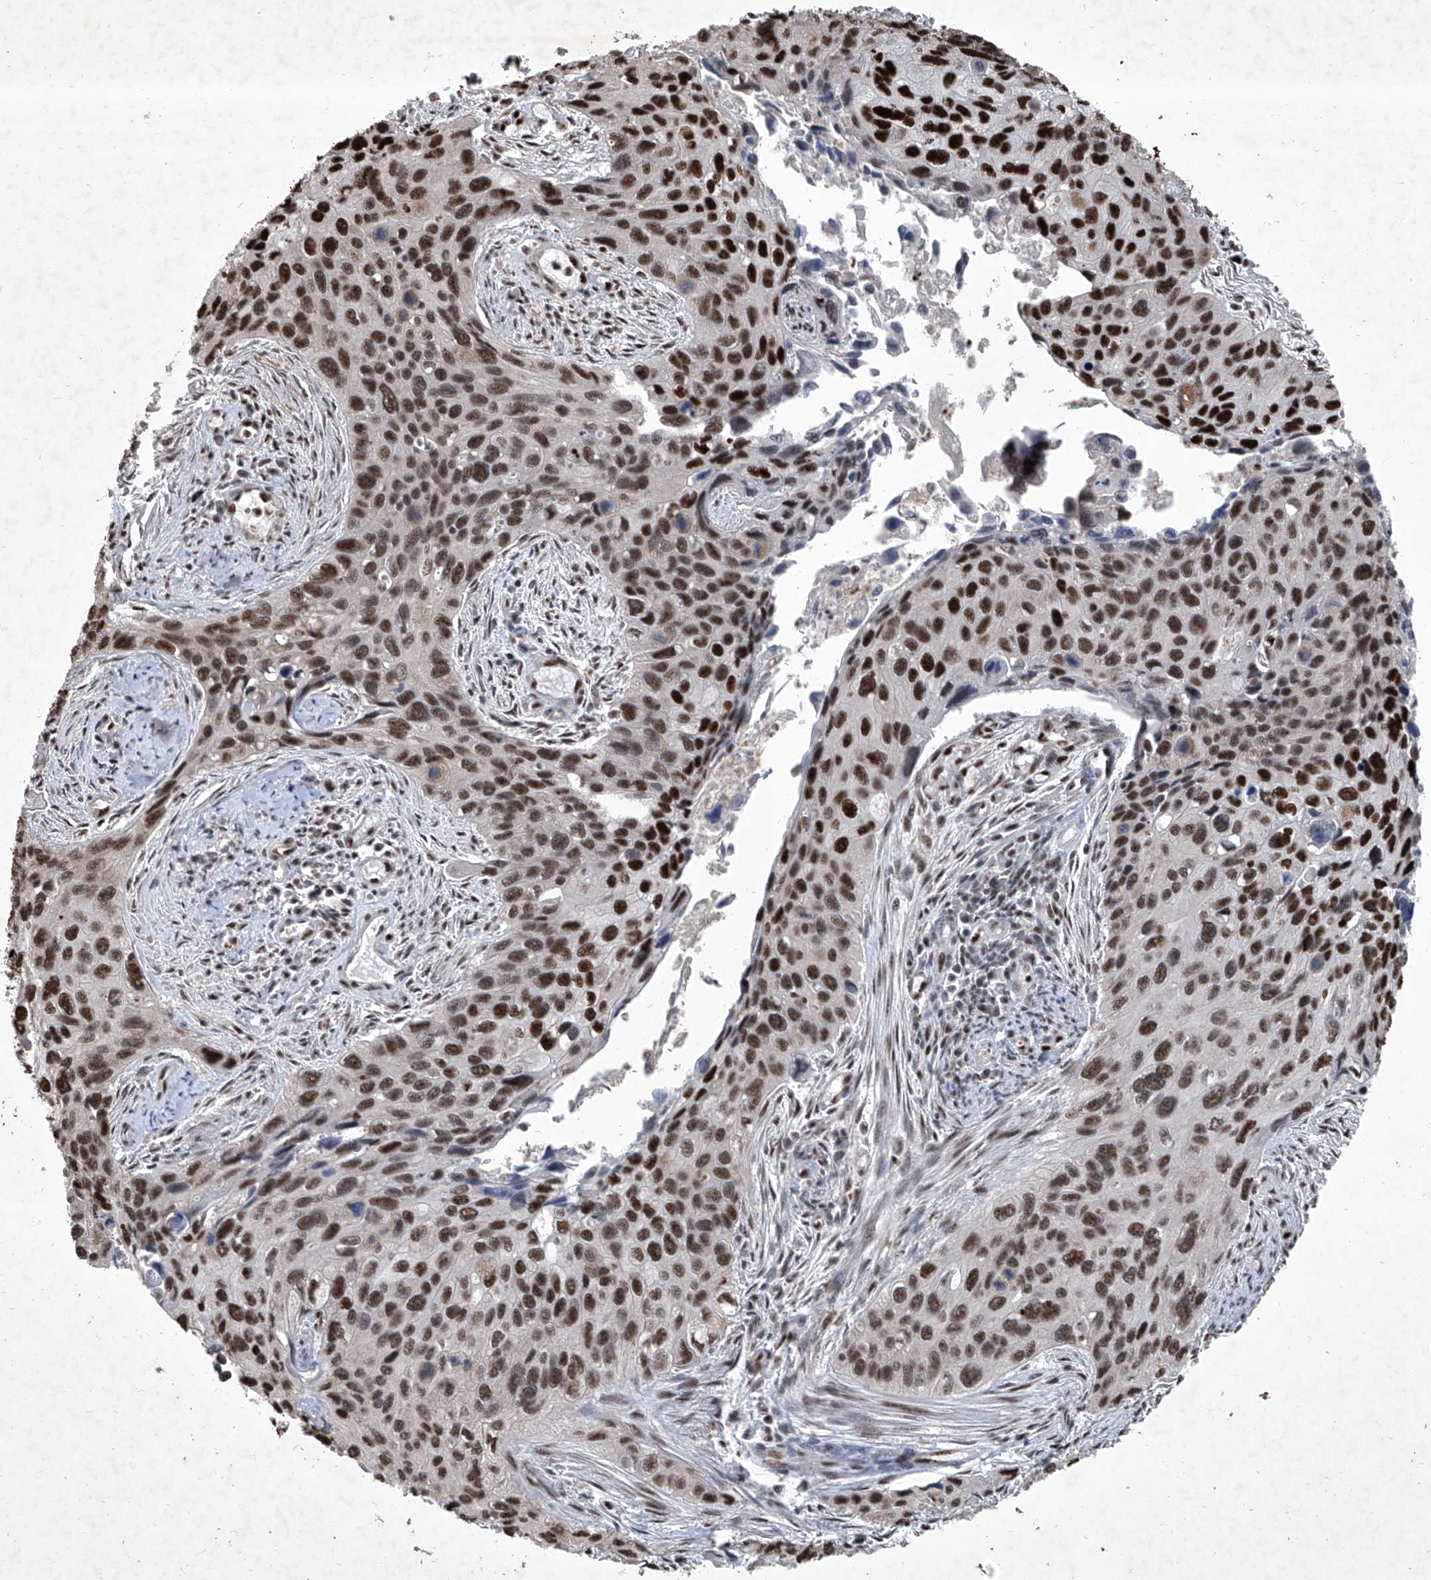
{"staining": {"intensity": "strong", "quantity": ">75%", "location": "nuclear"}, "tissue": "cervical cancer", "cell_type": "Tumor cells", "image_type": "cancer", "snomed": [{"axis": "morphology", "description": "Squamous cell carcinoma, NOS"}, {"axis": "topography", "description": "Cervix"}], "caption": "Cervical squamous cell carcinoma stained with a protein marker displays strong staining in tumor cells.", "gene": "DDX39B", "patient": {"sex": "female", "age": 55}}